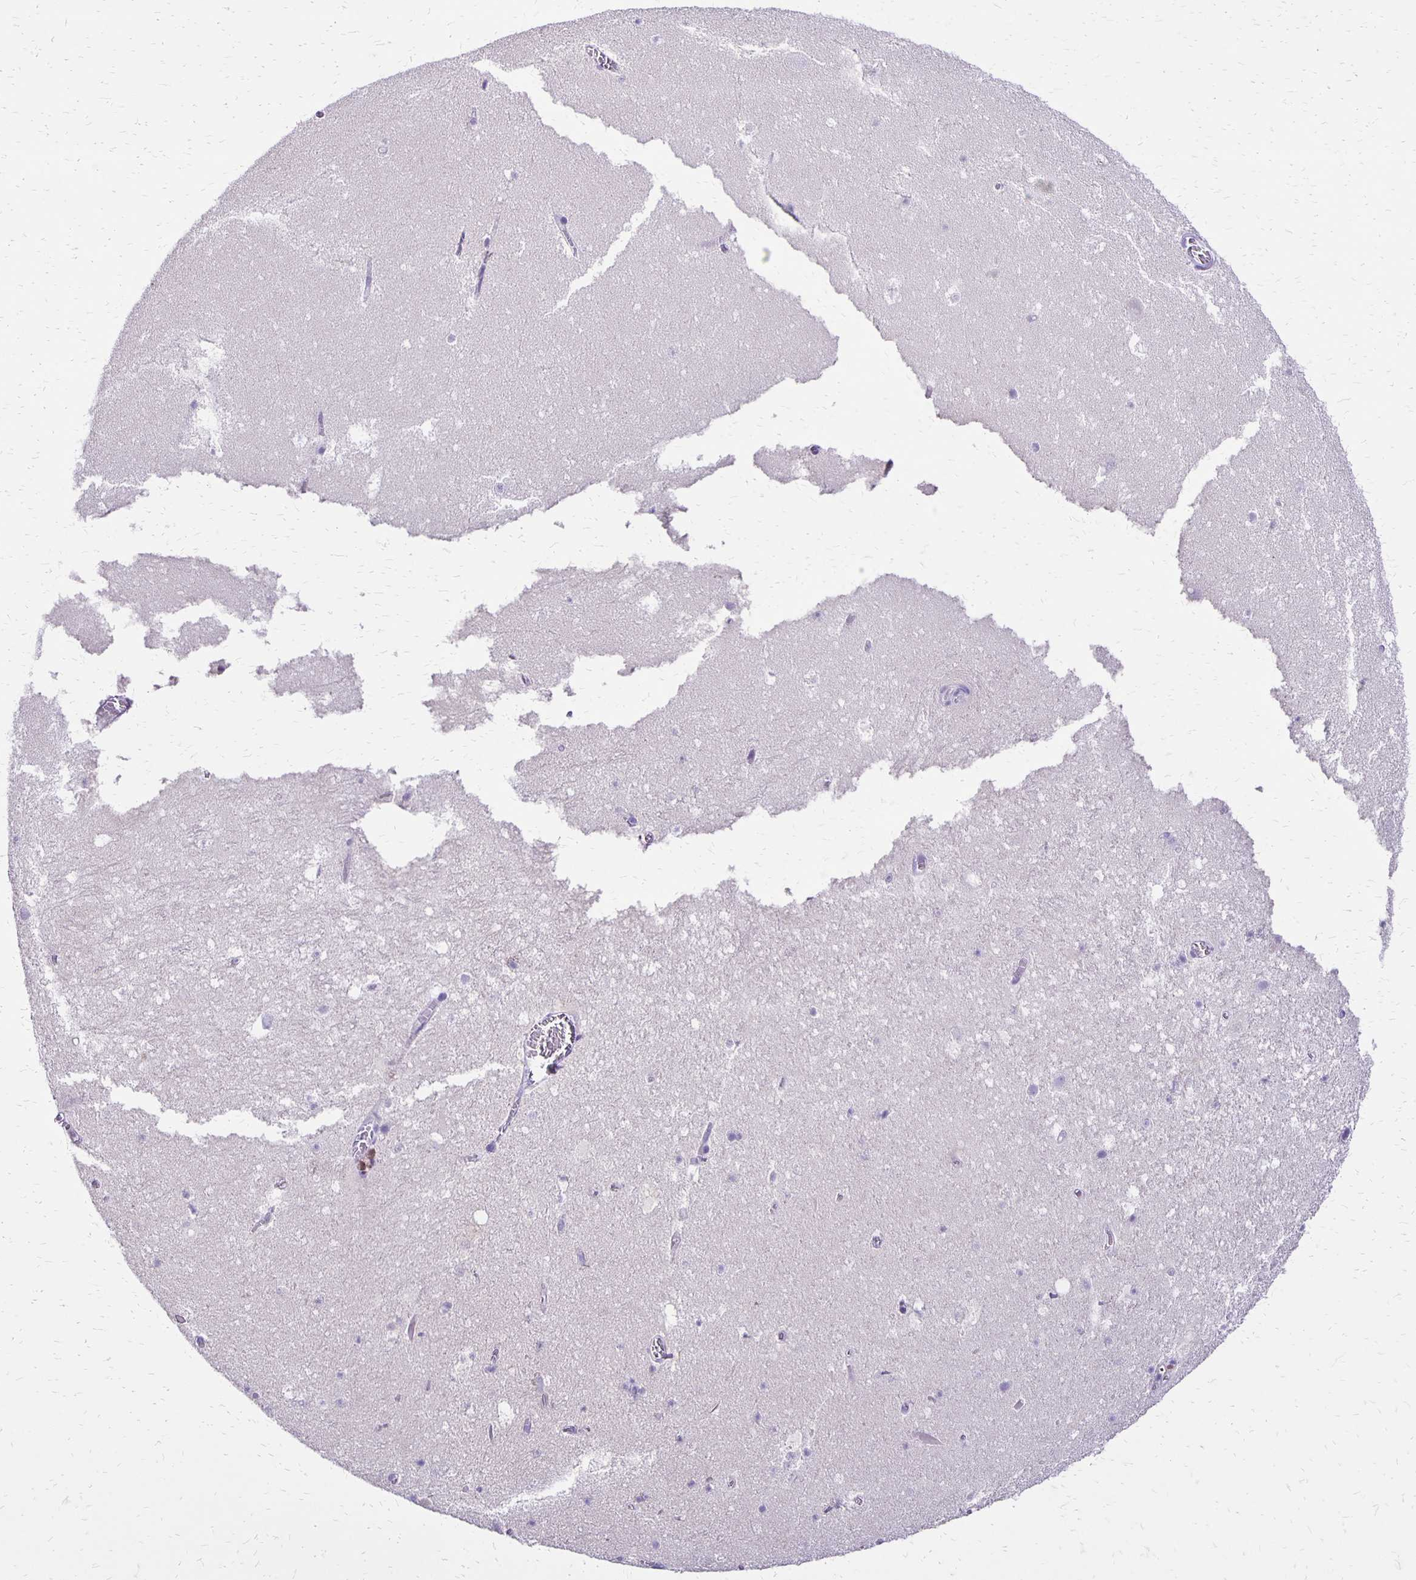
{"staining": {"intensity": "negative", "quantity": "none", "location": "none"}, "tissue": "hippocampus", "cell_type": "Glial cells", "image_type": "normal", "snomed": [{"axis": "morphology", "description": "Normal tissue, NOS"}, {"axis": "topography", "description": "Hippocampus"}], "caption": "The histopathology image reveals no staining of glial cells in unremarkable hippocampus.", "gene": "ANKRD45", "patient": {"sex": "female", "age": 42}}